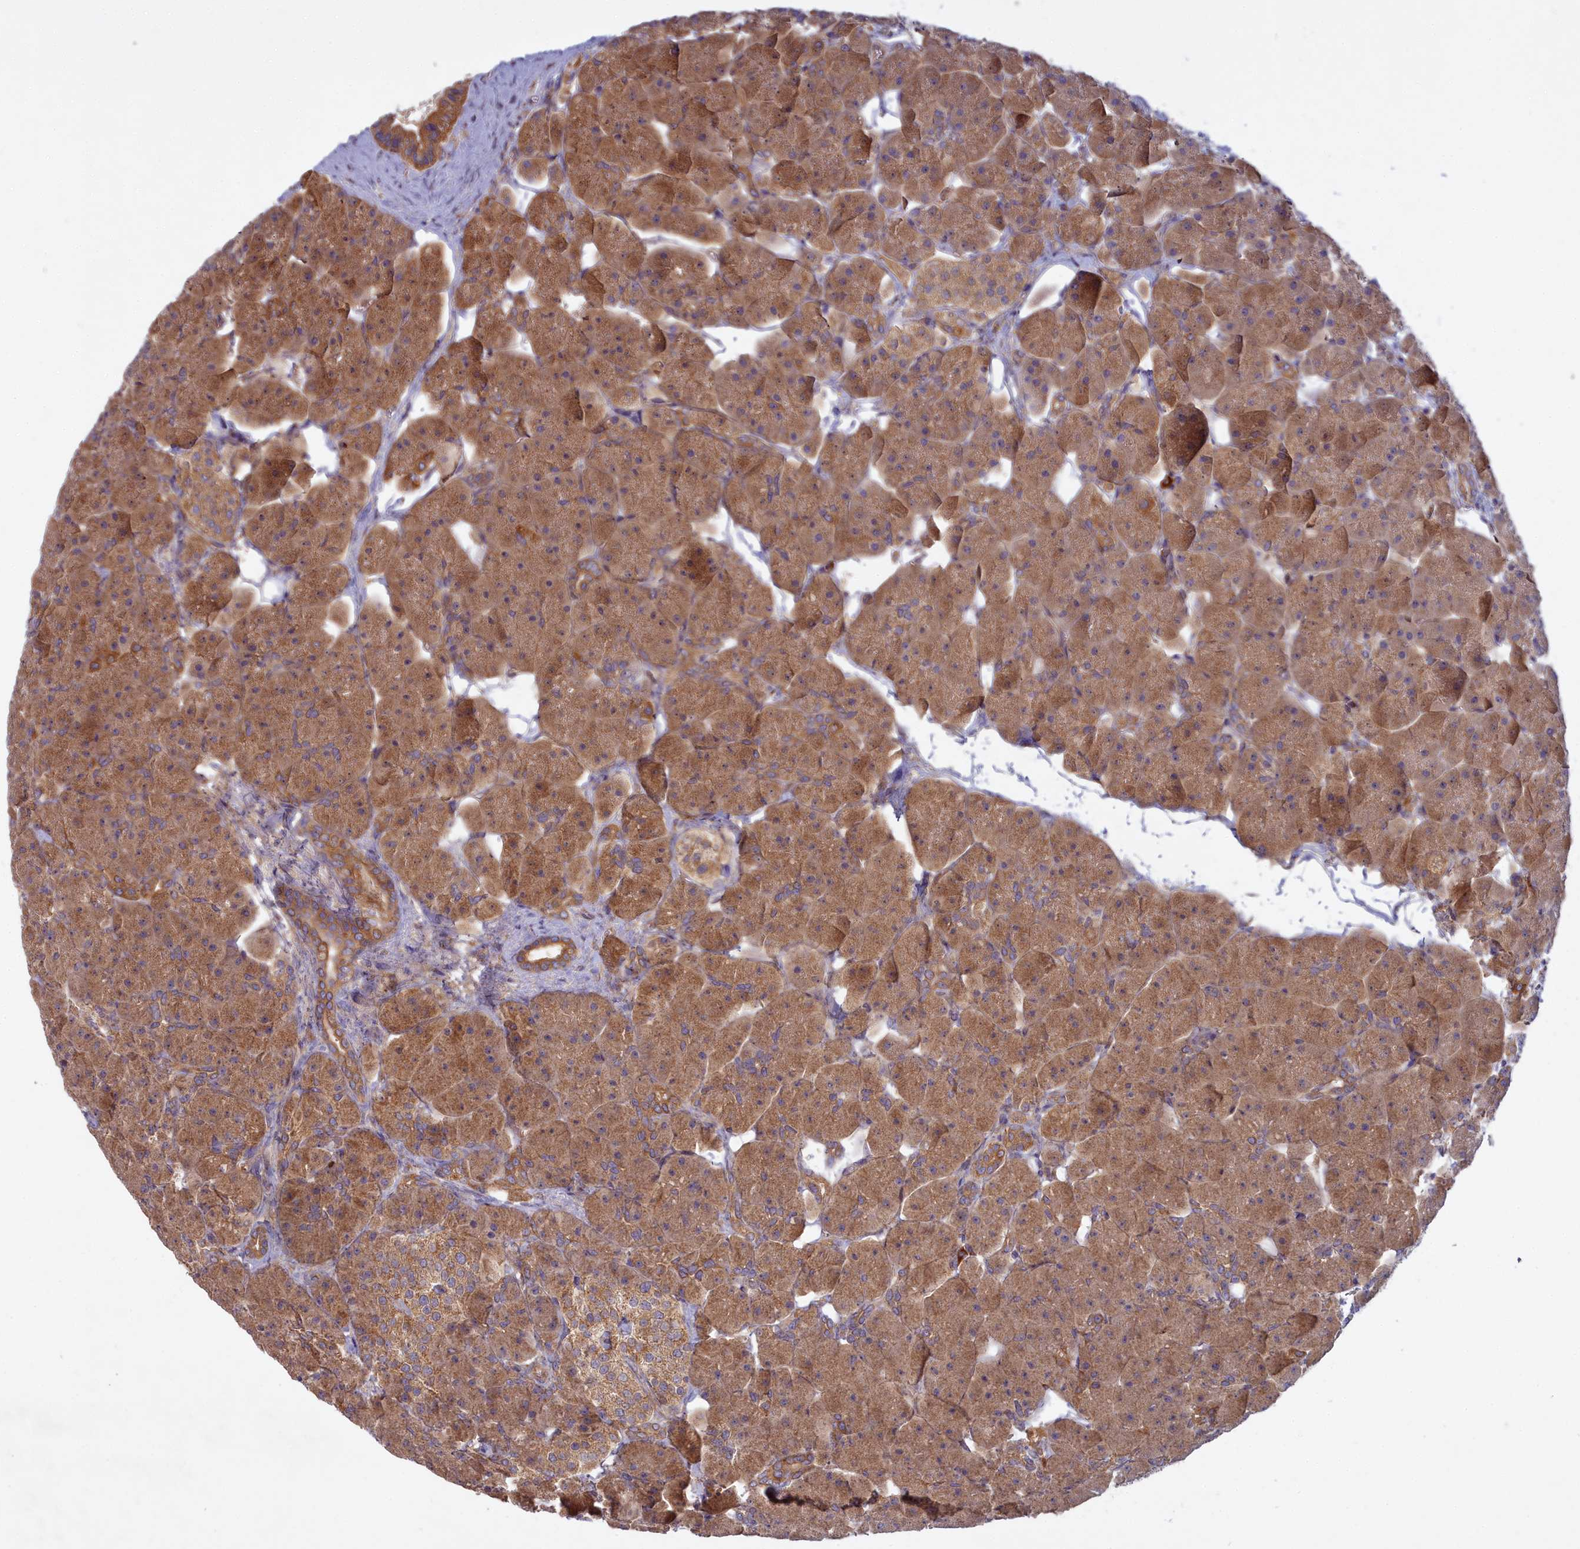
{"staining": {"intensity": "moderate", "quantity": ">75%", "location": "cytoplasmic/membranous"}, "tissue": "pancreas", "cell_type": "Exocrine glandular cells", "image_type": "normal", "snomed": [{"axis": "morphology", "description": "Normal tissue, NOS"}, {"axis": "topography", "description": "Pancreas"}], "caption": "Immunohistochemistry (IHC) (DAB) staining of unremarkable human pancreas shows moderate cytoplasmic/membranous protein positivity in about >75% of exocrine glandular cells.", "gene": "CCDC167", "patient": {"sex": "male", "age": 66}}